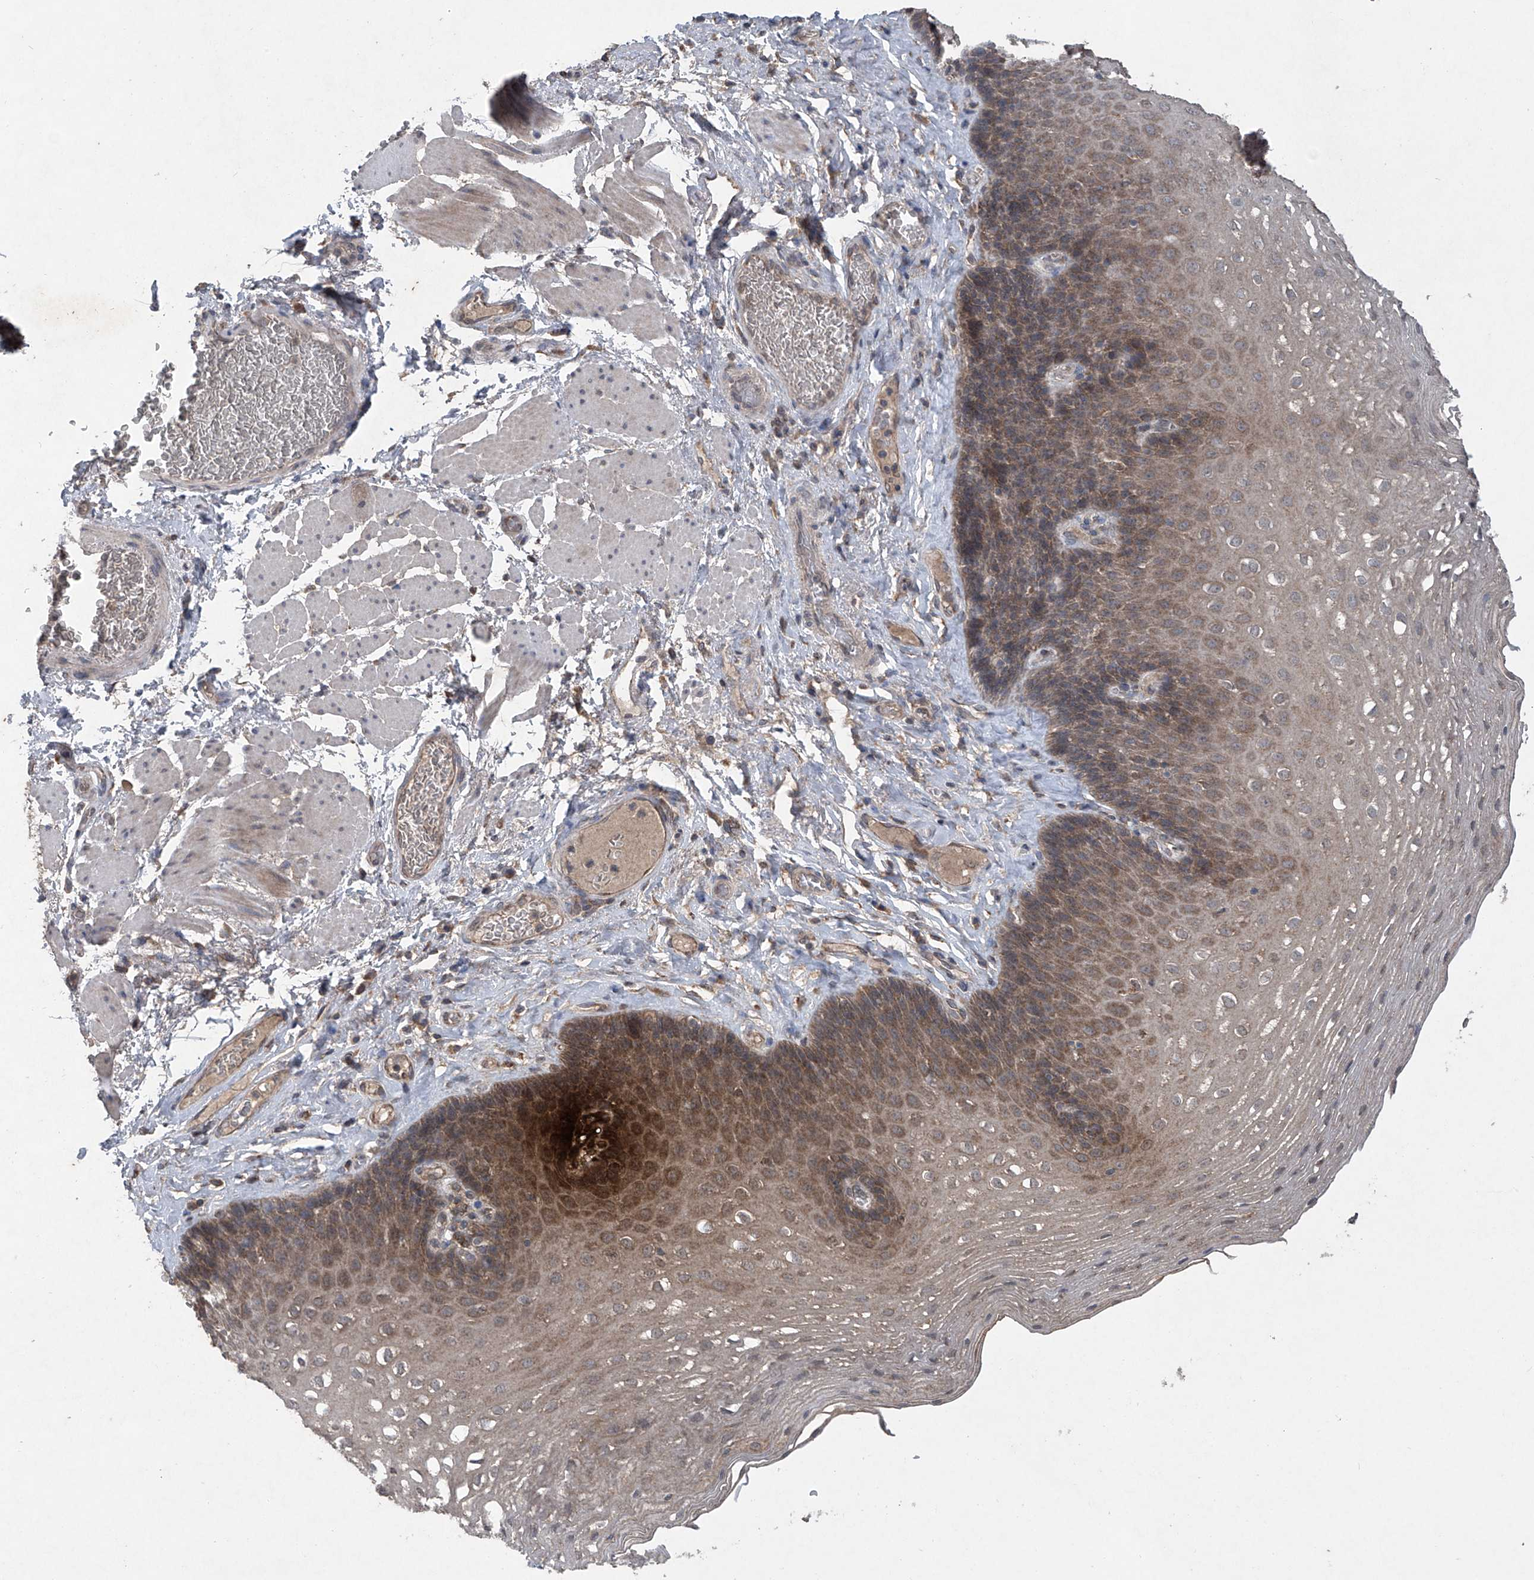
{"staining": {"intensity": "moderate", "quantity": "25%-75%", "location": "cytoplasmic/membranous"}, "tissue": "esophagus", "cell_type": "Squamous epithelial cells", "image_type": "normal", "snomed": [{"axis": "morphology", "description": "Normal tissue, NOS"}, {"axis": "topography", "description": "Esophagus"}], "caption": "The micrograph shows staining of benign esophagus, revealing moderate cytoplasmic/membranous protein staining (brown color) within squamous epithelial cells.", "gene": "SUMF2", "patient": {"sex": "female", "age": 66}}